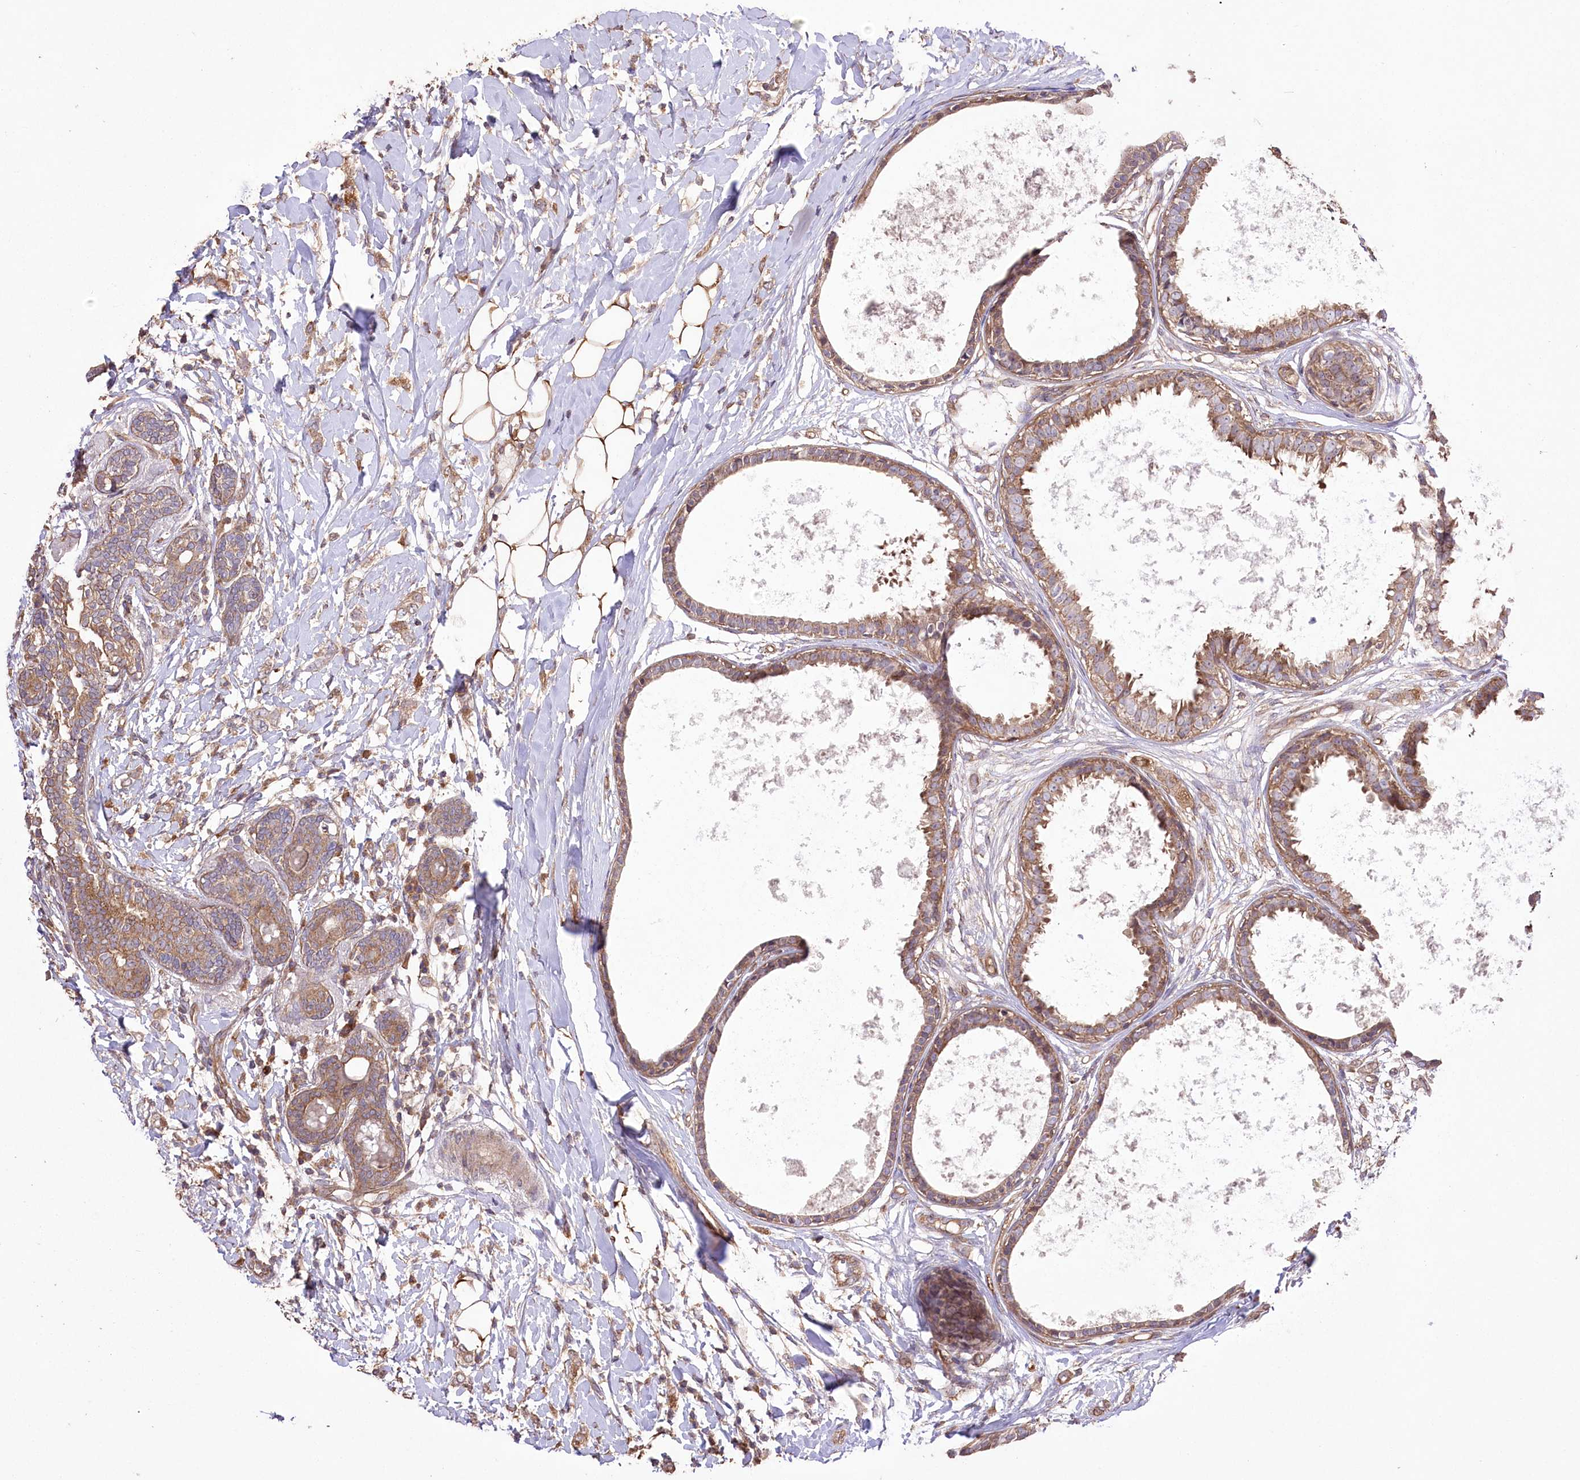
{"staining": {"intensity": "moderate", "quantity": ">75%", "location": "cytoplasmic/membranous"}, "tissue": "breast cancer", "cell_type": "Tumor cells", "image_type": "cancer", "snomed": [{"axis": "morphology", "description": "Normal tissue, NOS"}, {"axis": "morphology", "description": "Lobular carcinoma"}, {"axis": "topography", "description": "Breast"}], "caption": "Breast lobular carcinoma stained with immunohistochemistry reveals moderate cytoplasmic/membranous expression in approximately >75% of tumor cells.", "gene": "PRSS53", "patient": {"sex": "female", "age": 47}}